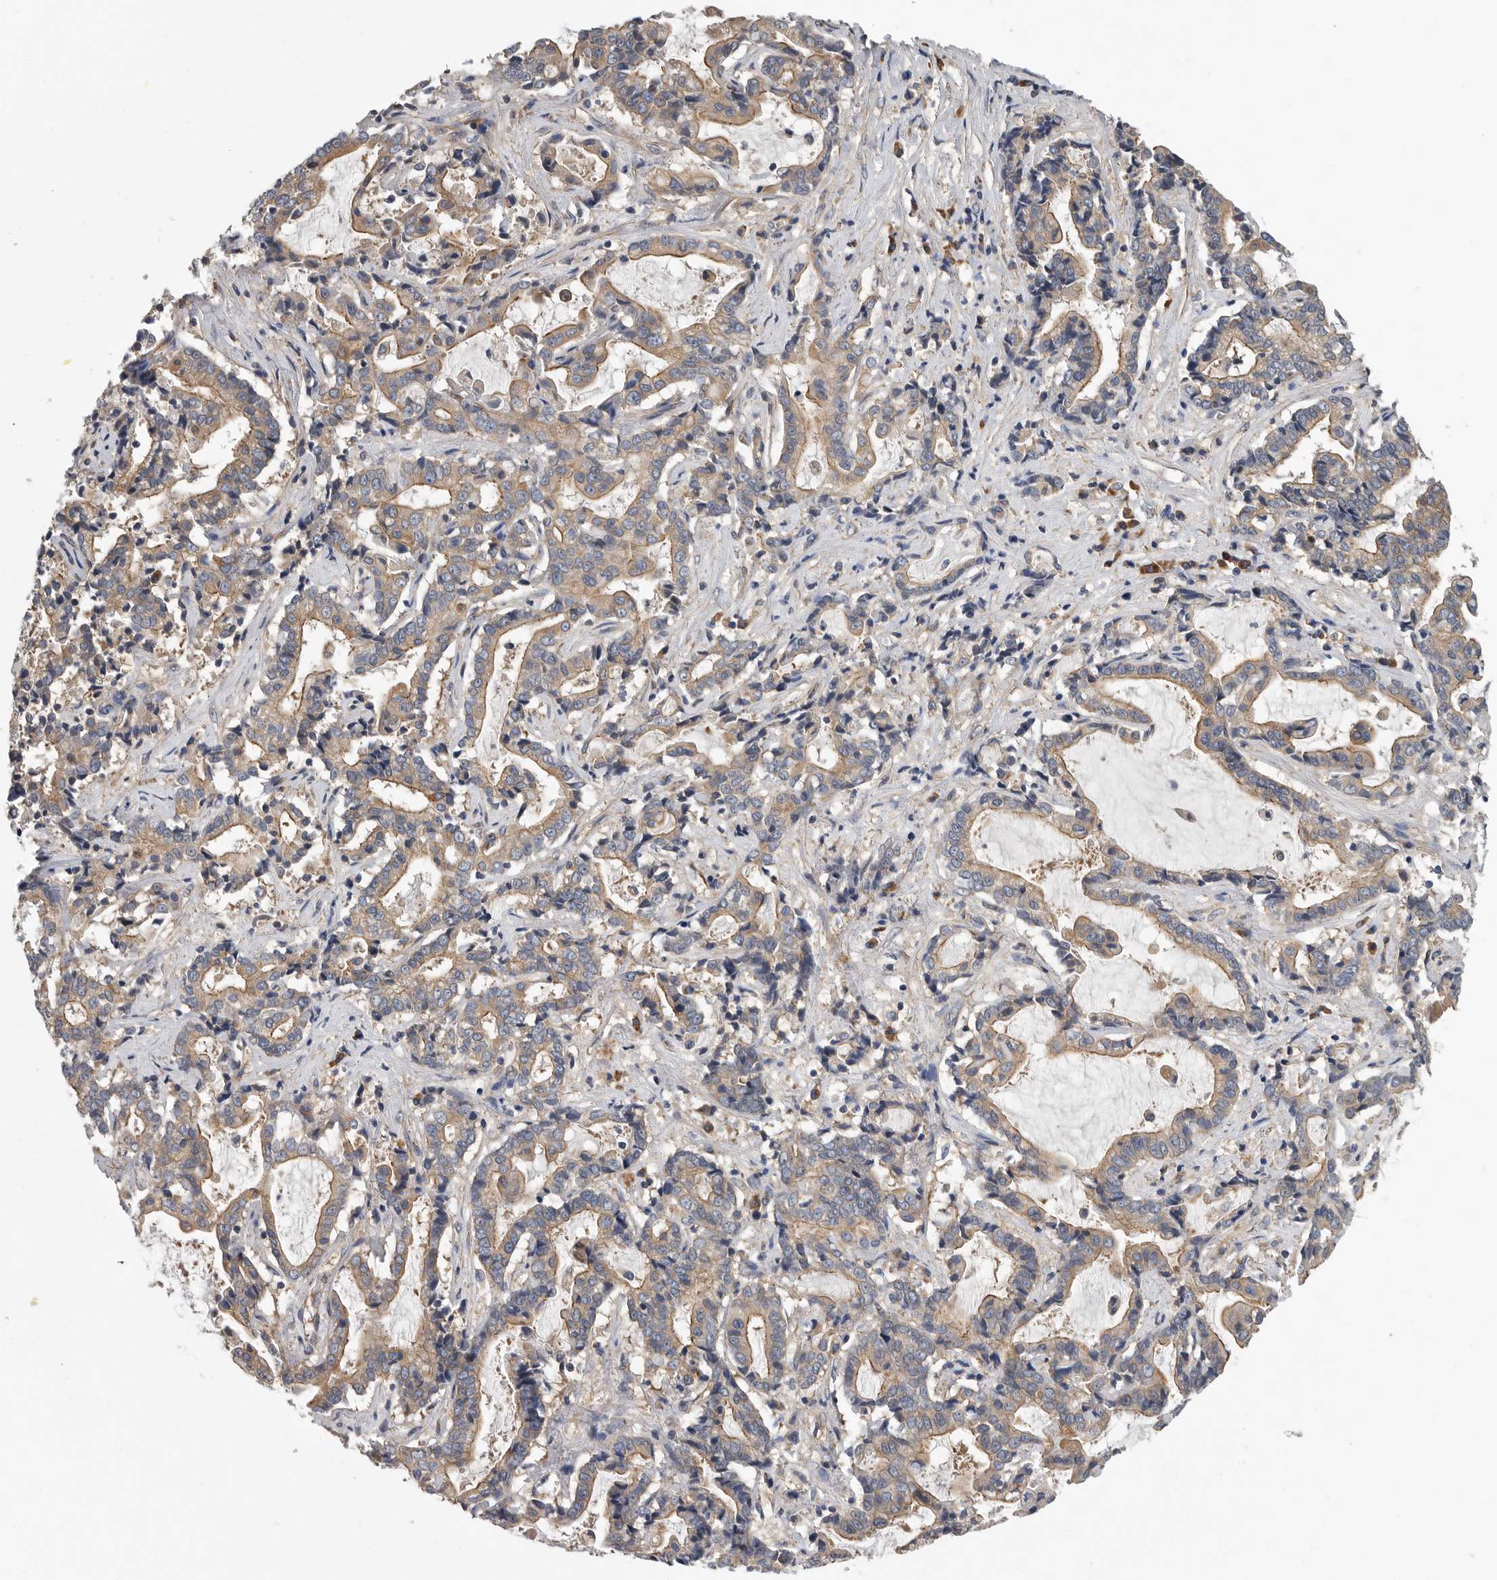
{"staining": {"intensity": "moderate", "quantity": ">75%", "location": "cytoplasmic/membranous"}, "tissue": "liver cancer", "cell_type": "Tumor cells", "image_type": "cancer", "snomed": [{"axis": "morphology", "description": "Cholangiocarcinoma"}, {"axis": "topography", "description": "Liver"}], "caption": "This micrograph reveals immunohistochemistry (IHC) staining of human liver cholangiocarcinoma, with medium moderate cytoplasmic/membranous expression in about >75% of tumor cells.", "gene": "OXR1", "patient": {"sex": "male", "age": 57}}